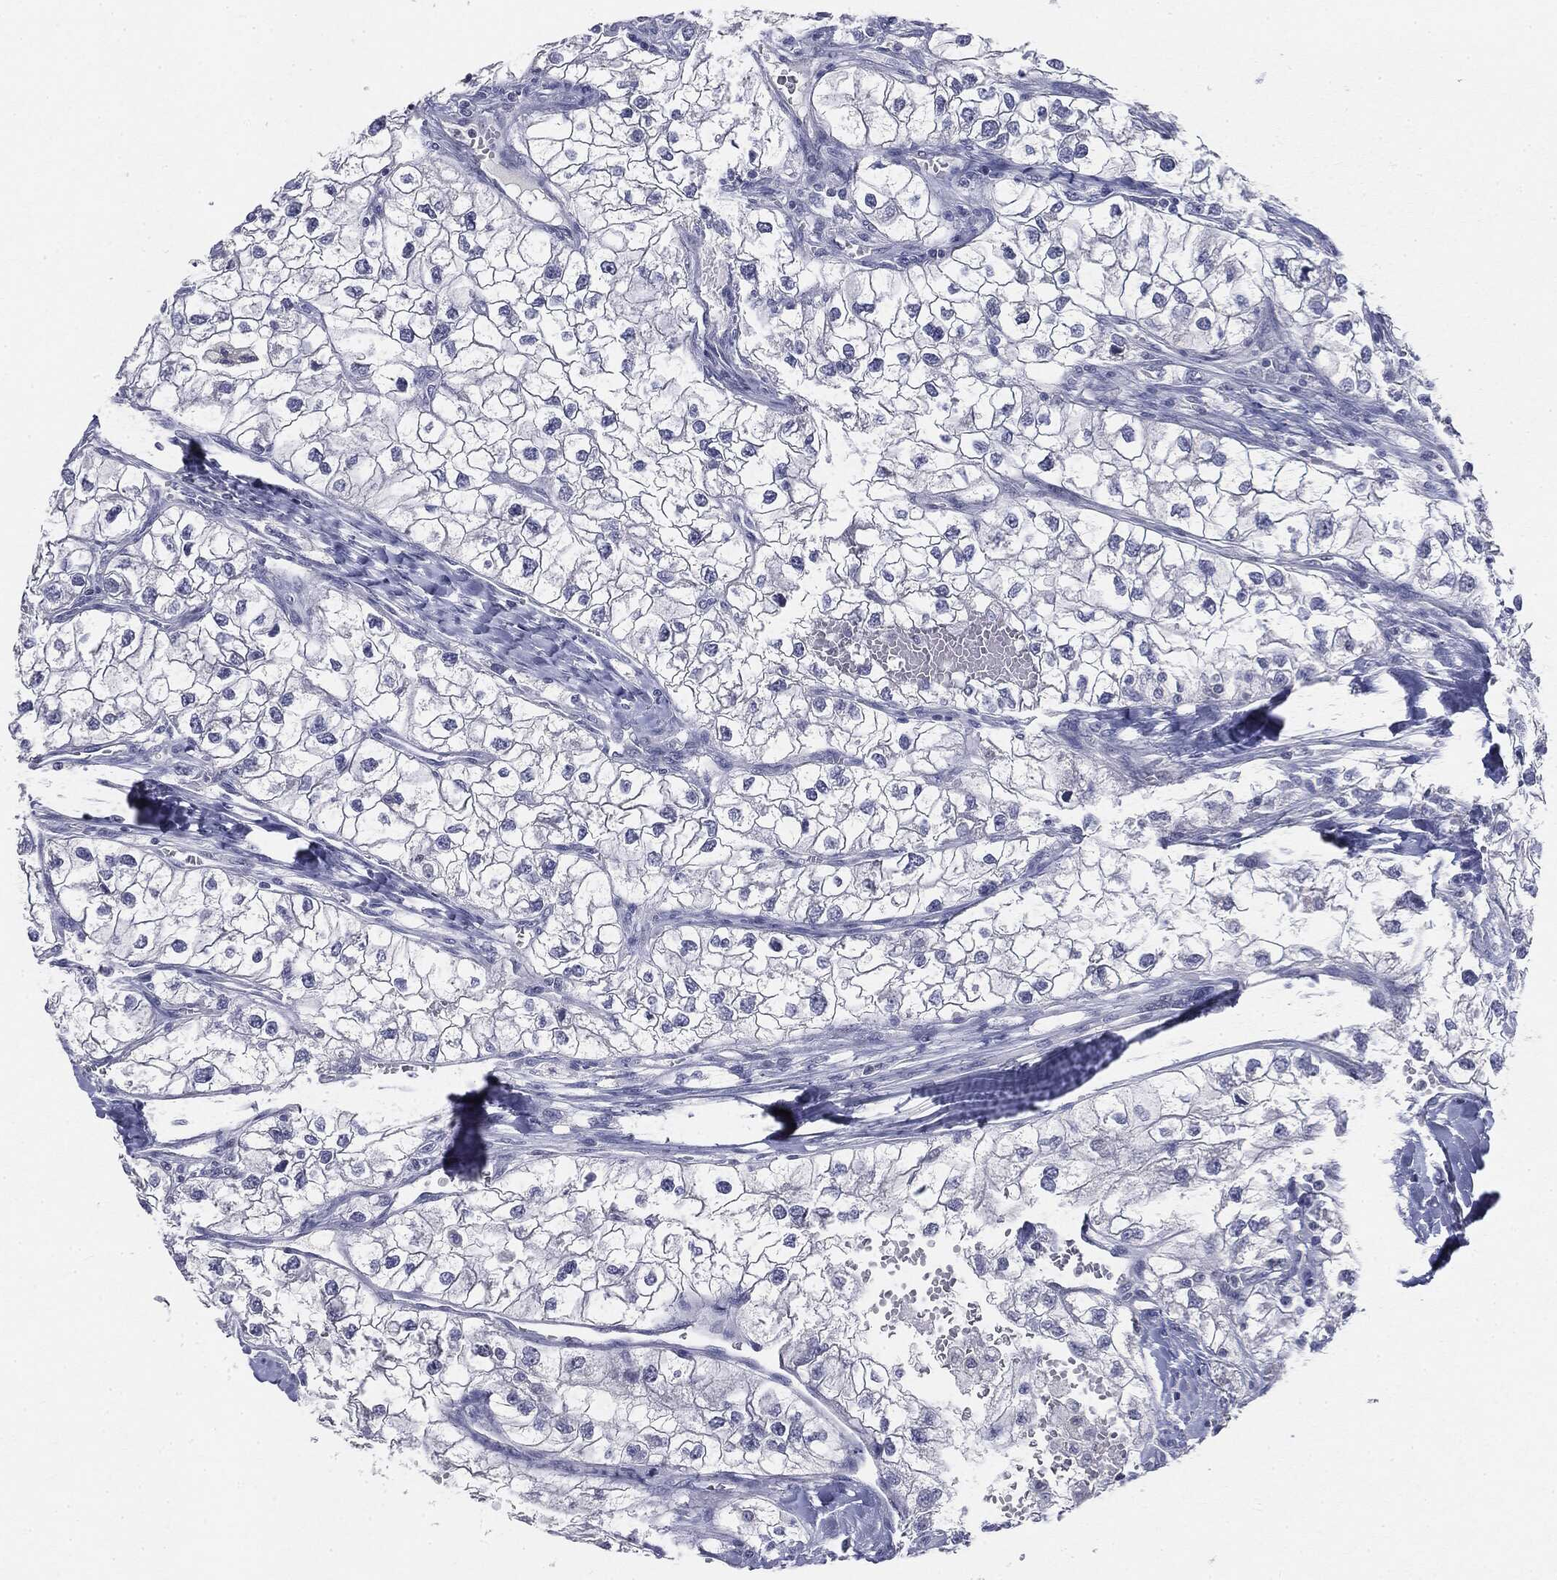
{"staining": {"intensity": "negative", "quantity": "none", "location": "none"}, "tissue": "renal cancer", "cell_type": "Tumor cells", "image_type": "cancer", "snomed": [{"axis": "morphology", "description": "Adenocarcinoma, NOS"}, {"axis": "topography", "description": "Kidney"}], "caption": "Immunohistochemistry (IHC) of human adenocarcinoma (renal) reveals no expression in tumor cells. (DAB immunohistochemistry (IHC), high magnification).", "gene": "CGB1", "patient": {"sex": "male", "age": 59}}